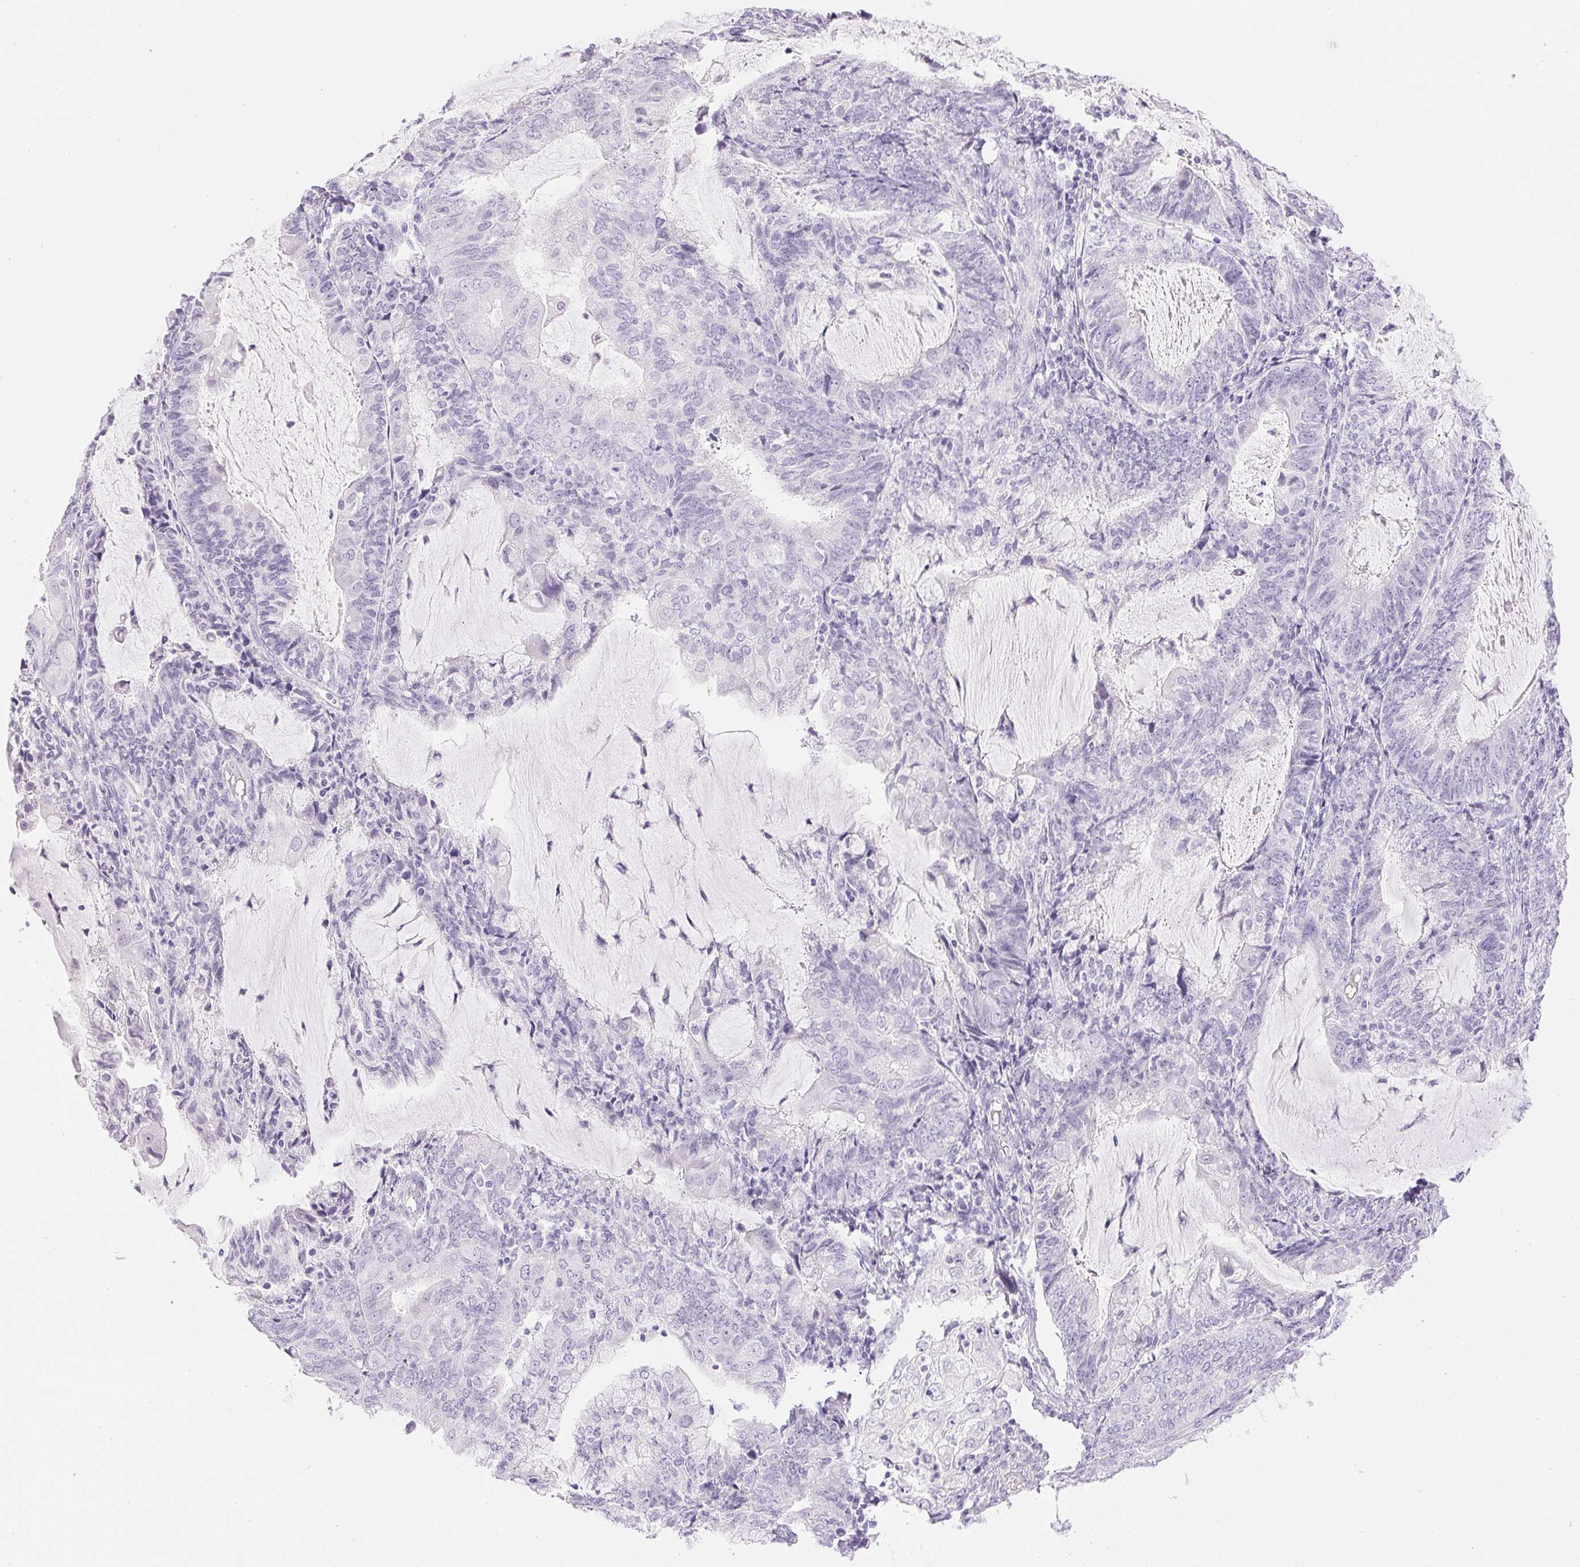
{"staining": {"intensity": "negative", "quantity": "none", "location": "none"}, "tissue": "endometrial cancer", "cell_type": "Tumor cells", "image_type": "cancer", "snomed": [{"axis": "morphology", "description": "Adenocarcinoma, NOS"}, {"axis": "topography", "description": "Endometrium"}], "caption": "This is an immunohistochemistry image of human adenocarcinoma (endometrial). There is no positivity in tumor cells.", "gene": "CPB1", "patient": {"sex": "female", "age": 81}}